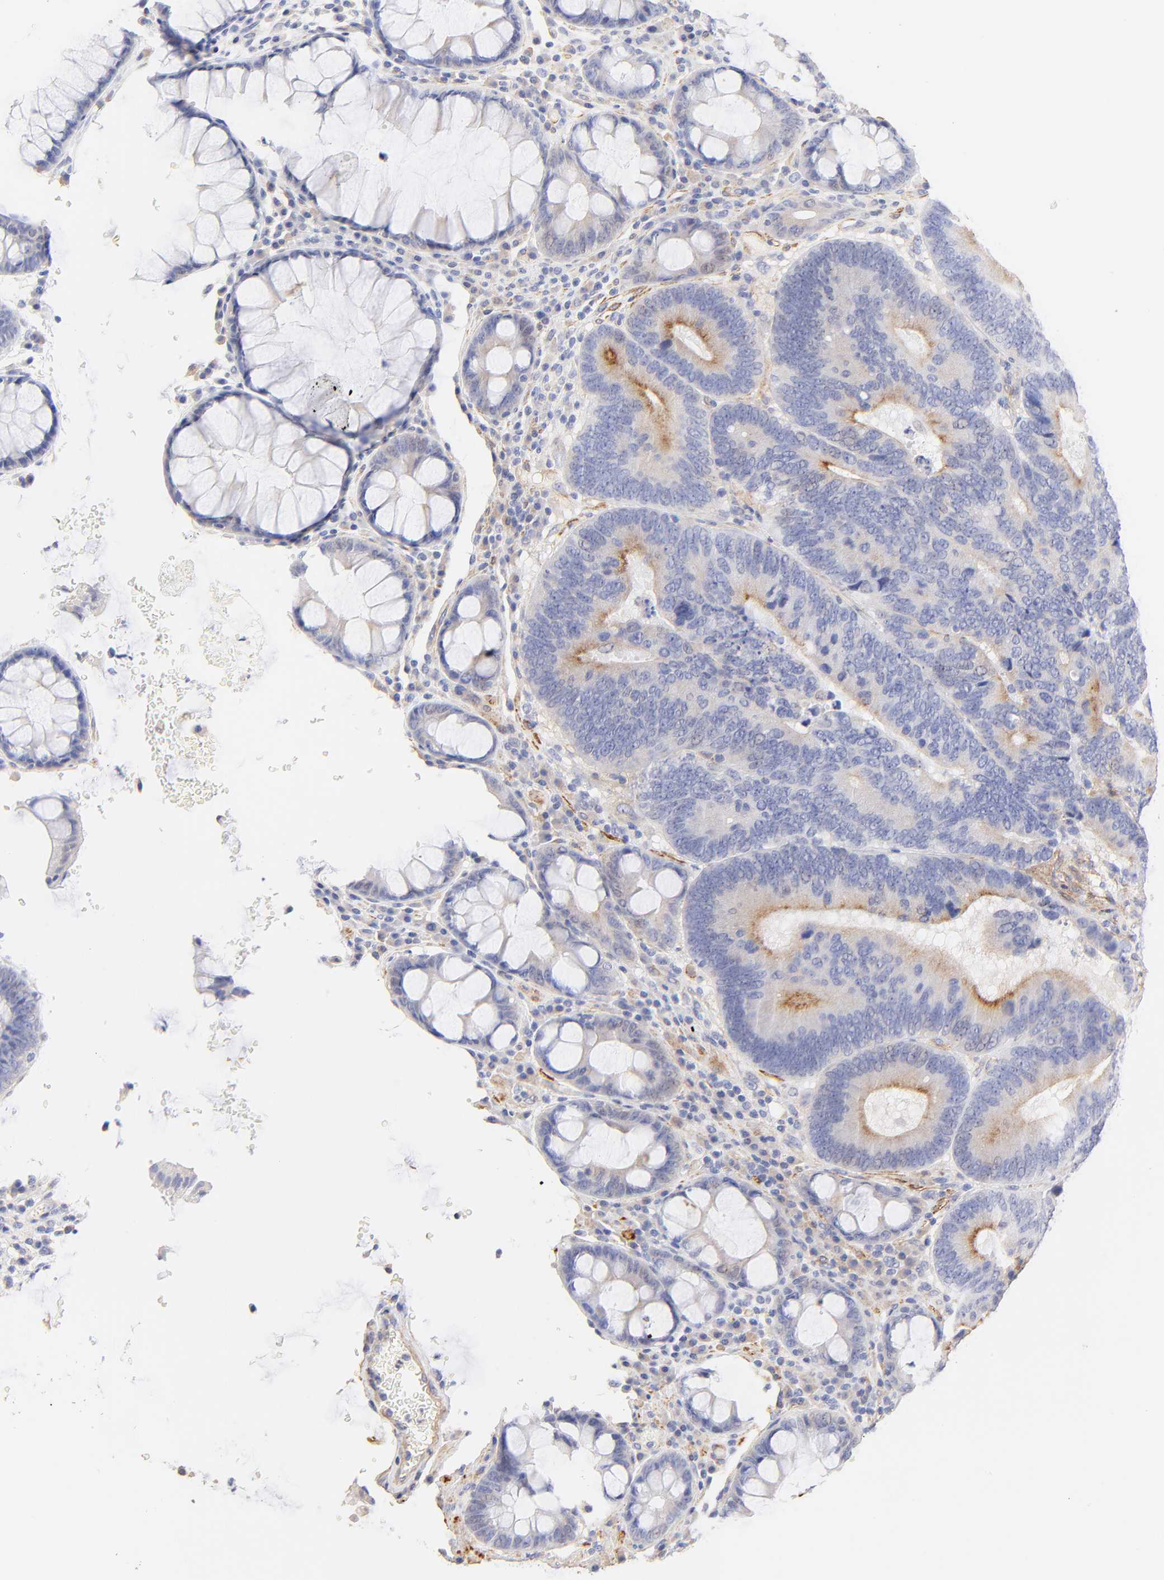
{"staining": {"intensity": "moderate", "quantity": "25%-75%", "location": "cytoplasmic/membranous"}, "tissue": "colorectal cancer", "cell_type": "Tumor cells", "image_type": "cancer", "snomed": [{"axis": "morphology", "description": "Normal tissue, NOS"}, {"axis": "morphology", "description": "Adenocarcinoma, NOS"}, {"axis": "topography", "description": "Colon"}], "caption": "This histopathology image reveals immunohistochemistry staining of colorectal adenocarcinoma, with medium moderate cytoplasmic/membranous expression in approximately 25%-75% of tumor cells.", "gene": "ACTRT1", "patient": {"sex": "female", "age": 78}}